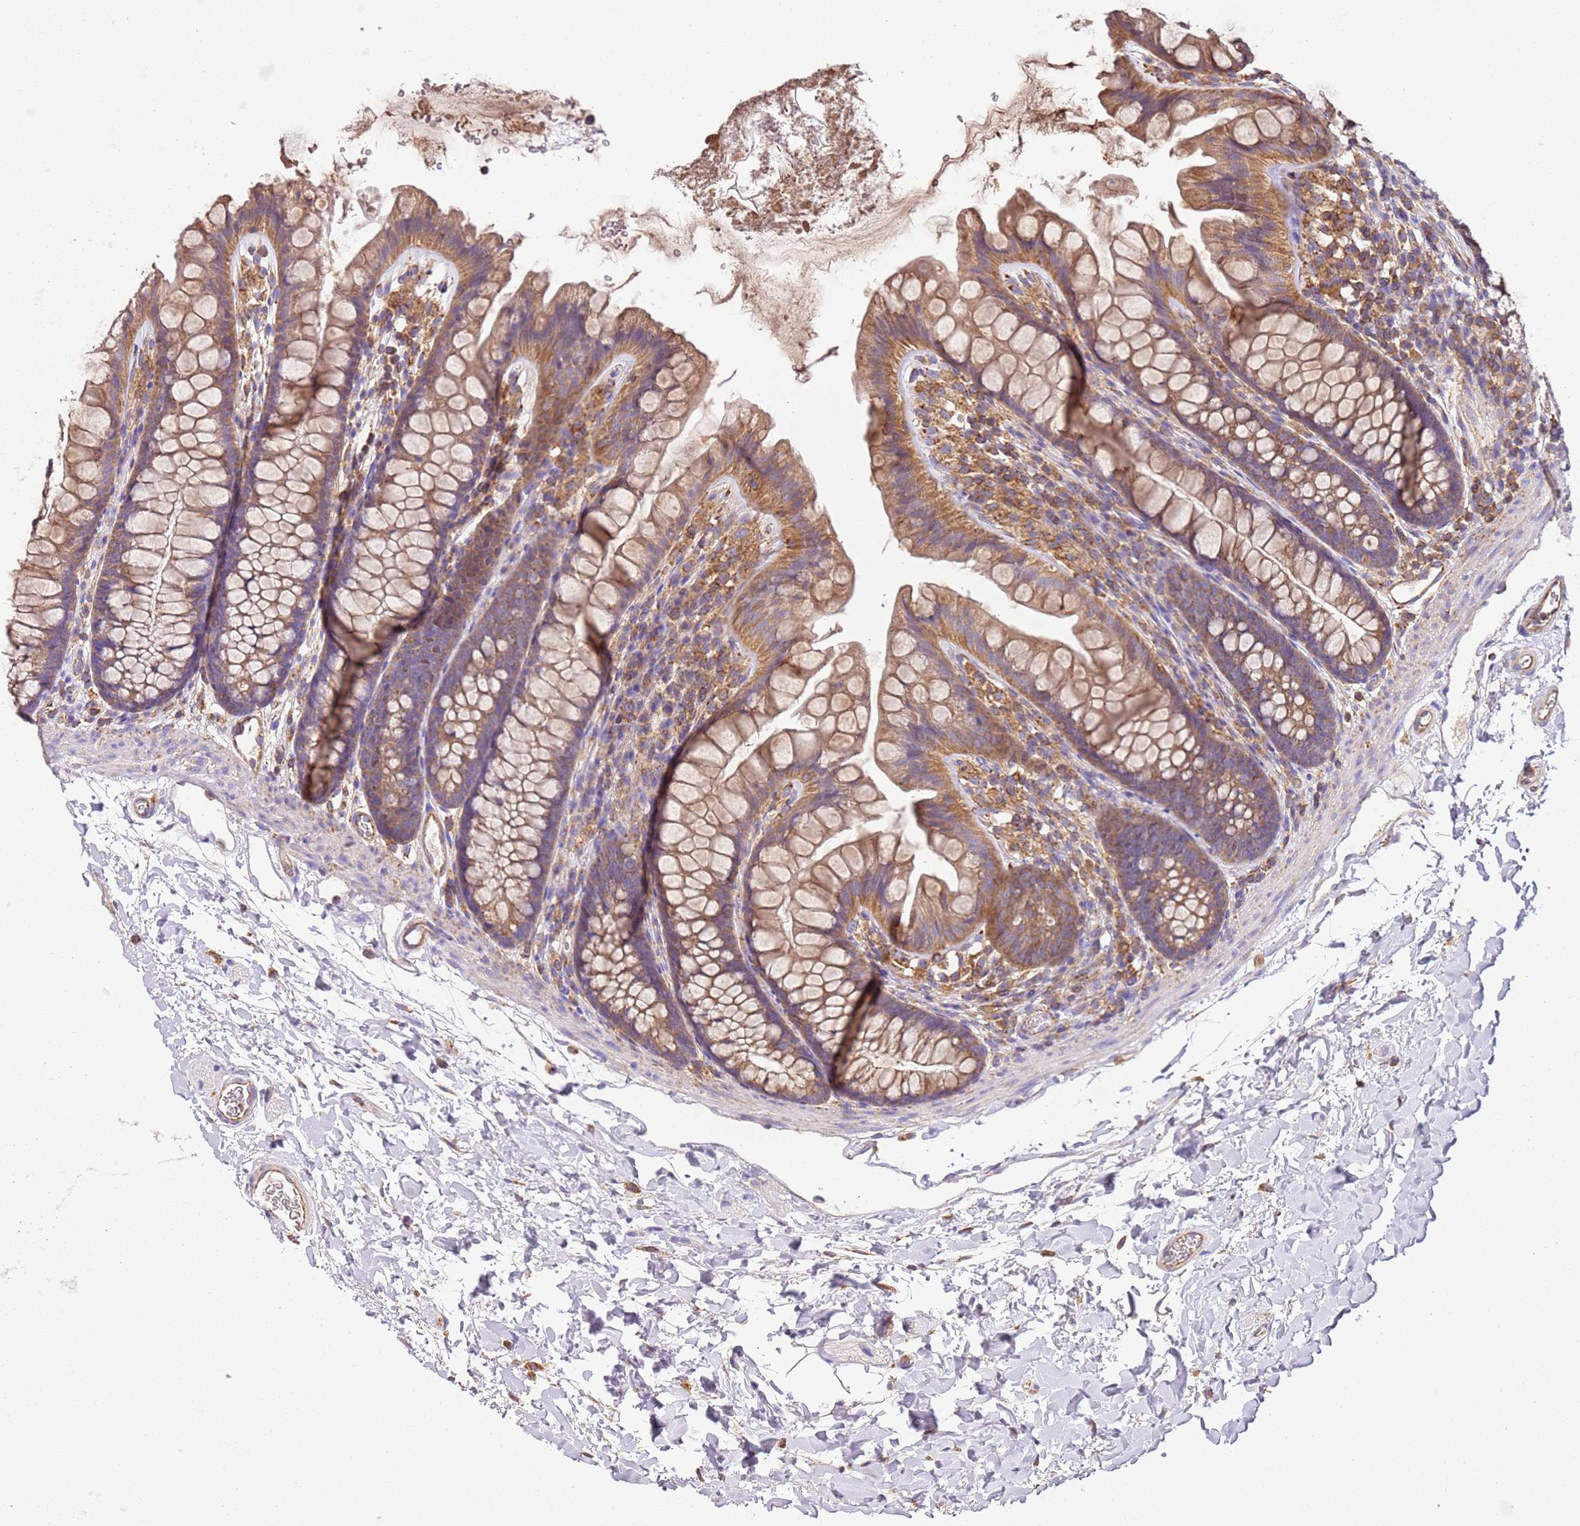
{"staining": {"intensity": "moderate", "quantity": ">75%", "location": "cytoplasmic/membranous"}, "tissue": "colon", "cell_type": "Endothelial cells", "image_type": "normal", "snomed": [{"axis": "morphology", "description": "Normal tissue, NOS"}, {"axis": "topography", "description": "Colon"}], "caption": "Immunohistochemical staining of unremarkable human colon shows medium levels of moderate cytoplasmic/membranous positivity in about >75% of endothelial cells.", "gene": "RMND5A", "patient": {"sex": "female", "age": 62}}